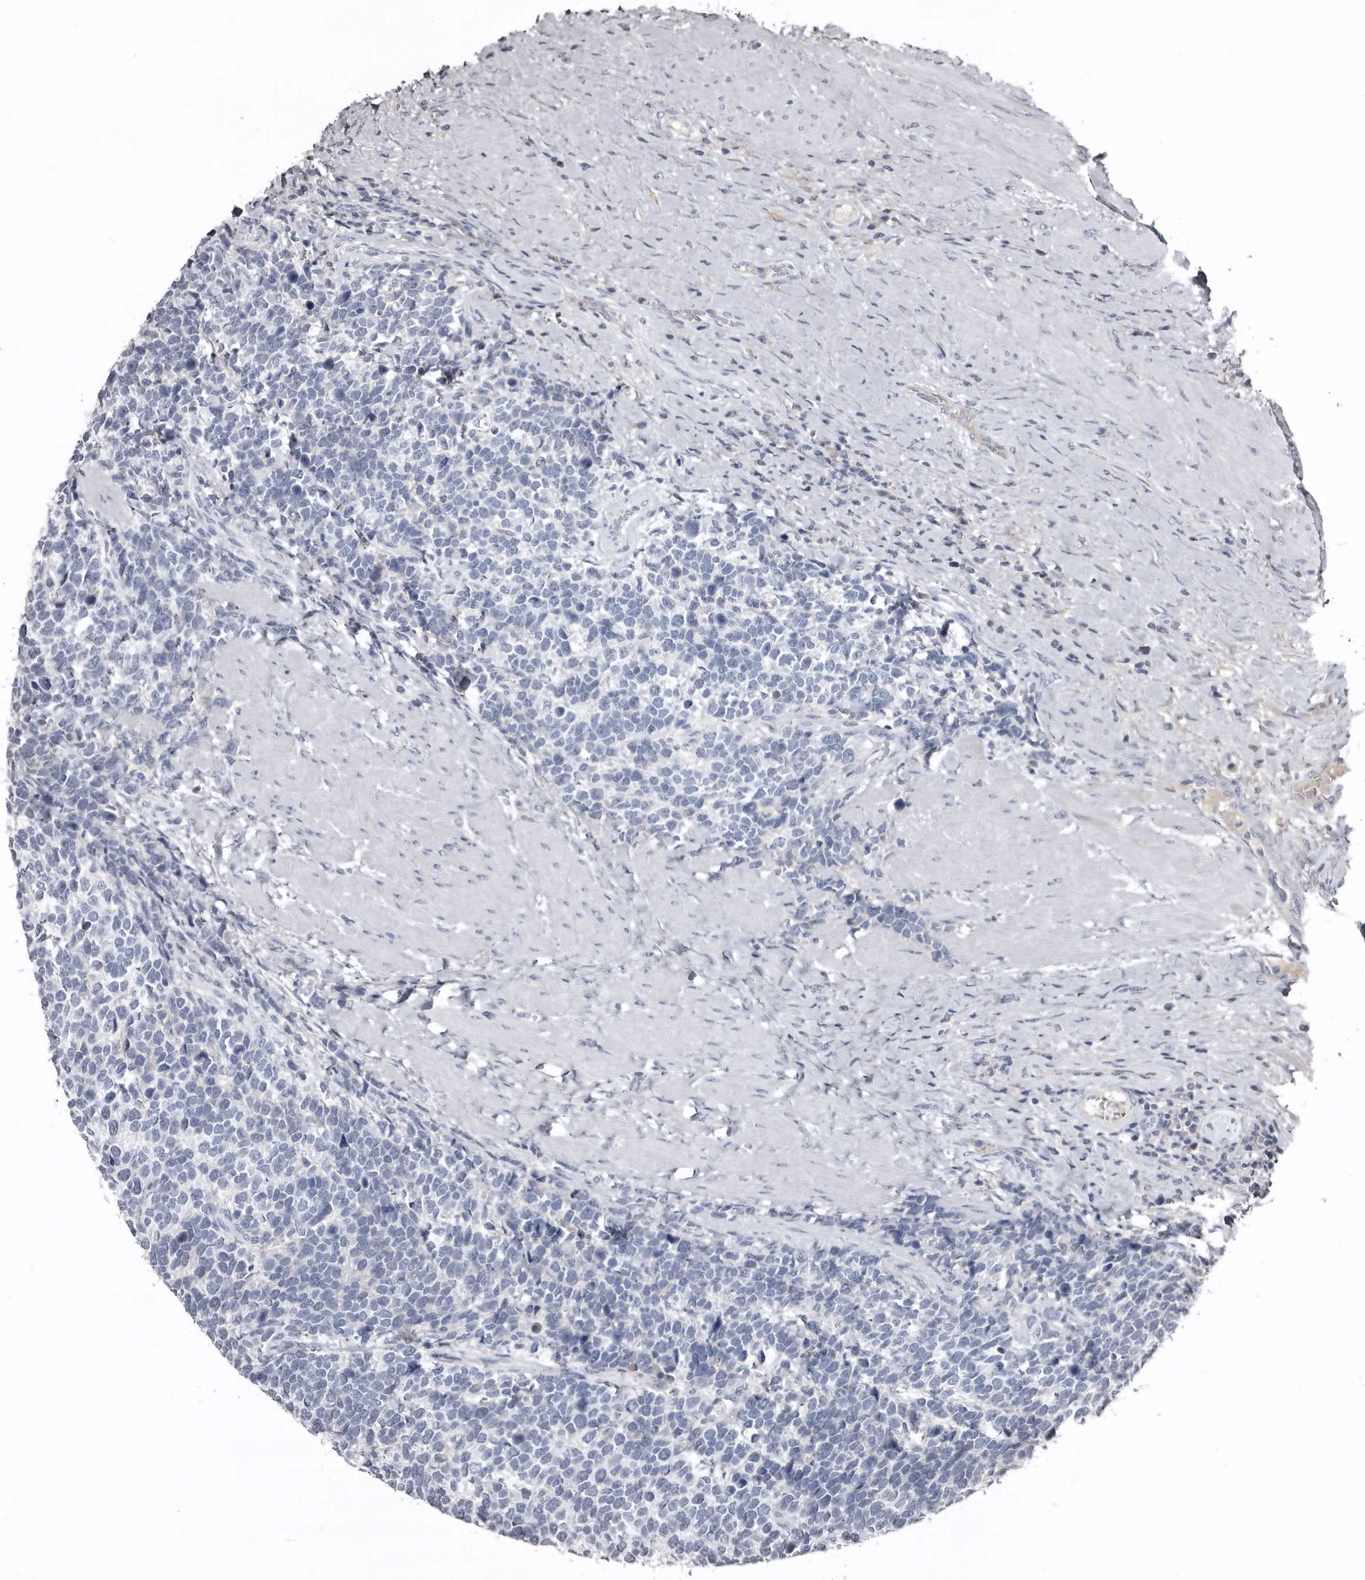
{"staining": {"intensity": "negative", "quantity": "none", "location": "none"}, "tissue": "urothelial cancer", "cell_type": "Tumor cells", "image_type": "cancer", "snomed": [{"axis": "morphology", "description": "Urothelial carcinoma, High grade"}, {"axis": "topography", "description": "Urinary bladder"}], "caption": "This photomicrograph is of urothelial carcinoma (high-grade) stained with IHC to label a protein in brown with the nuclei are counter-stained blue. There is no staining in tumor cells. The staining is performed using DAB brown chromogen with nuclei counter-stained in using hematoxylin.", "gene": "GREB1", "patient": {"sex": "female", "age": 82}}